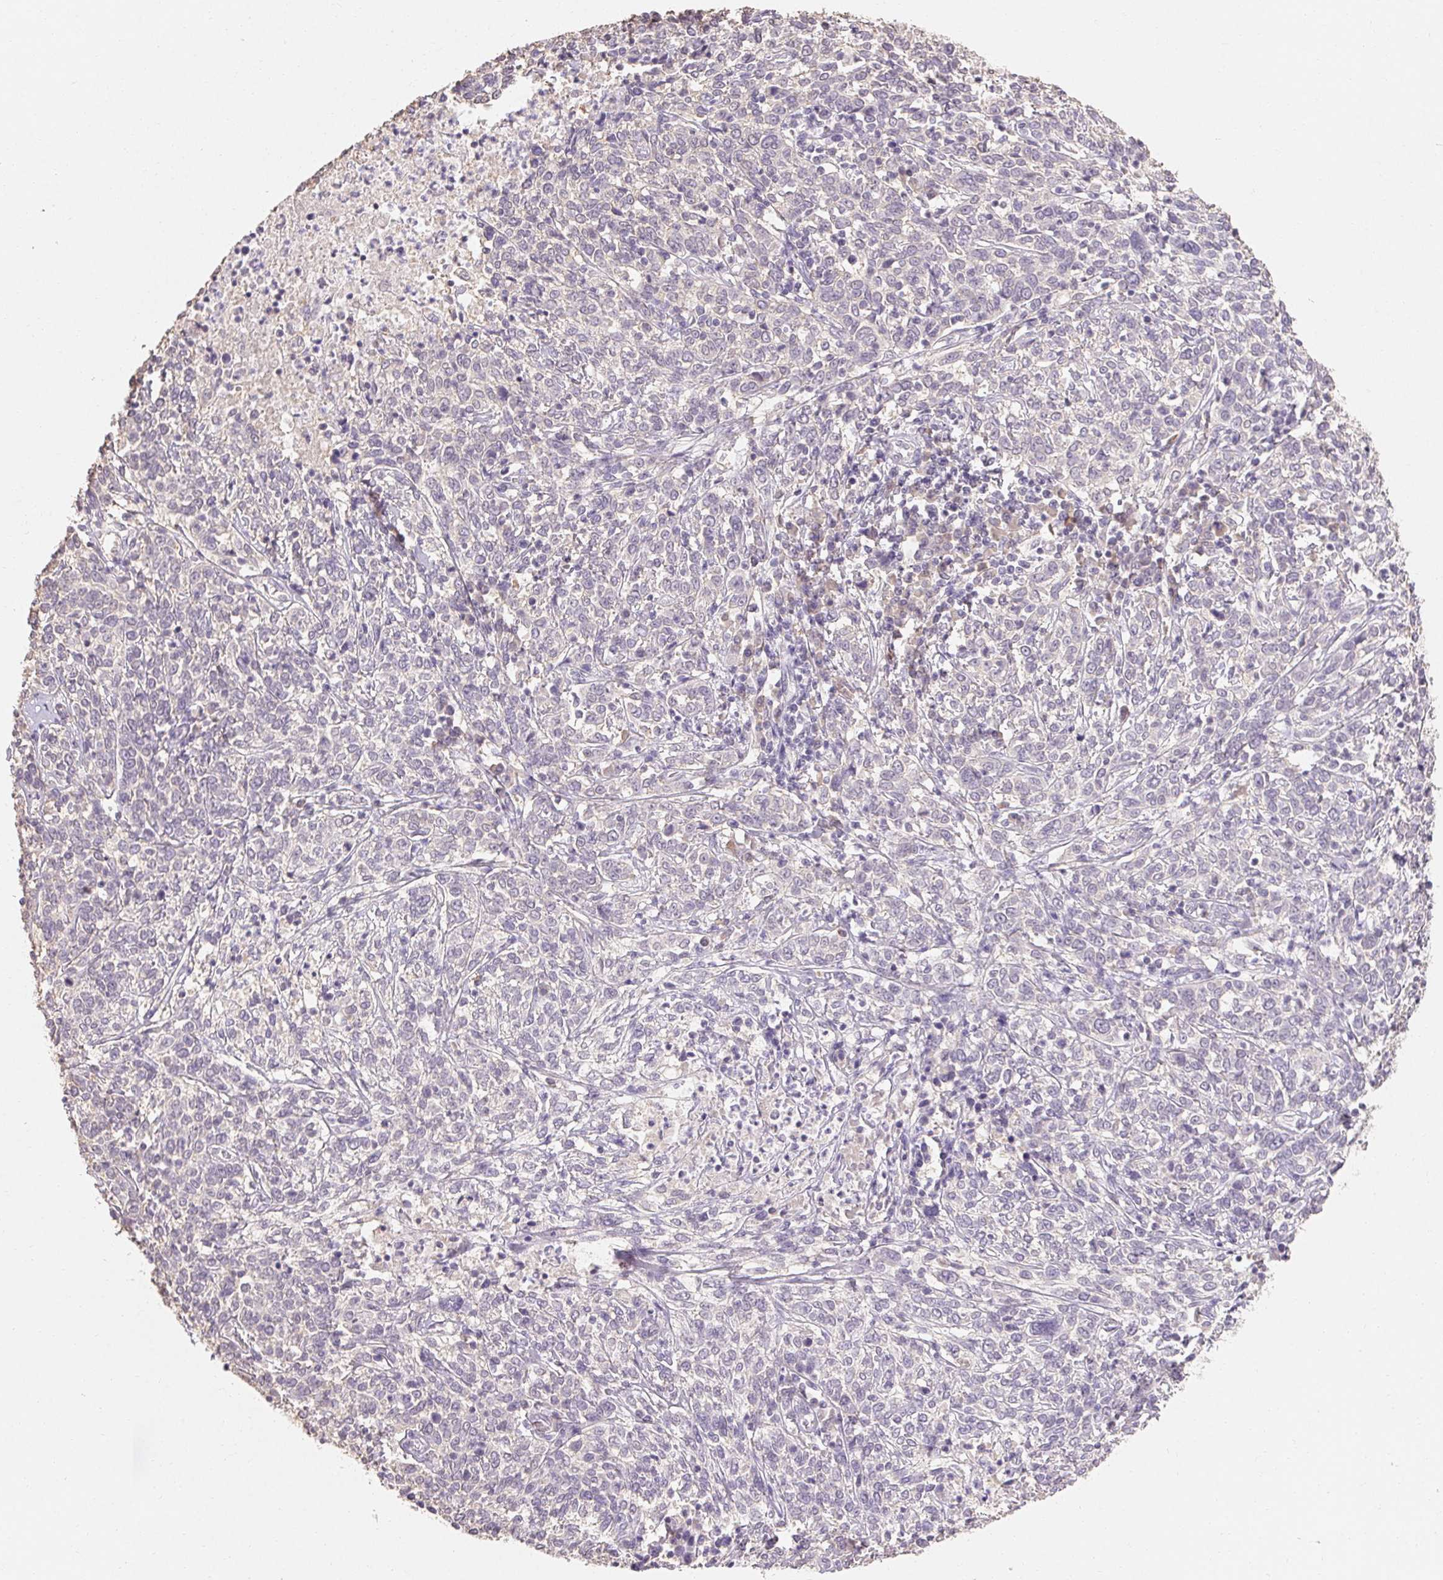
{"staining": {"intensity": "negative", "quantity": "none", "location": "none"}, "tissue": "cervical cancer", "cell_type": "Tumor cells", "image_type": "cancer", "snomed": [{"axis": "morphology", "description": "Squamous cell carcinoma, NOS"}, {"axis": "topography", "description": "Cervix"}], "caption": "Cervical cancer was stained to show a protein in brown. There is no significant expression in tumor cells. (Immunohistochemistry, brightfield microscopy, high magnification).", "gene": "MAP7D2", "patient": {"sex": "female", "age": 46}}